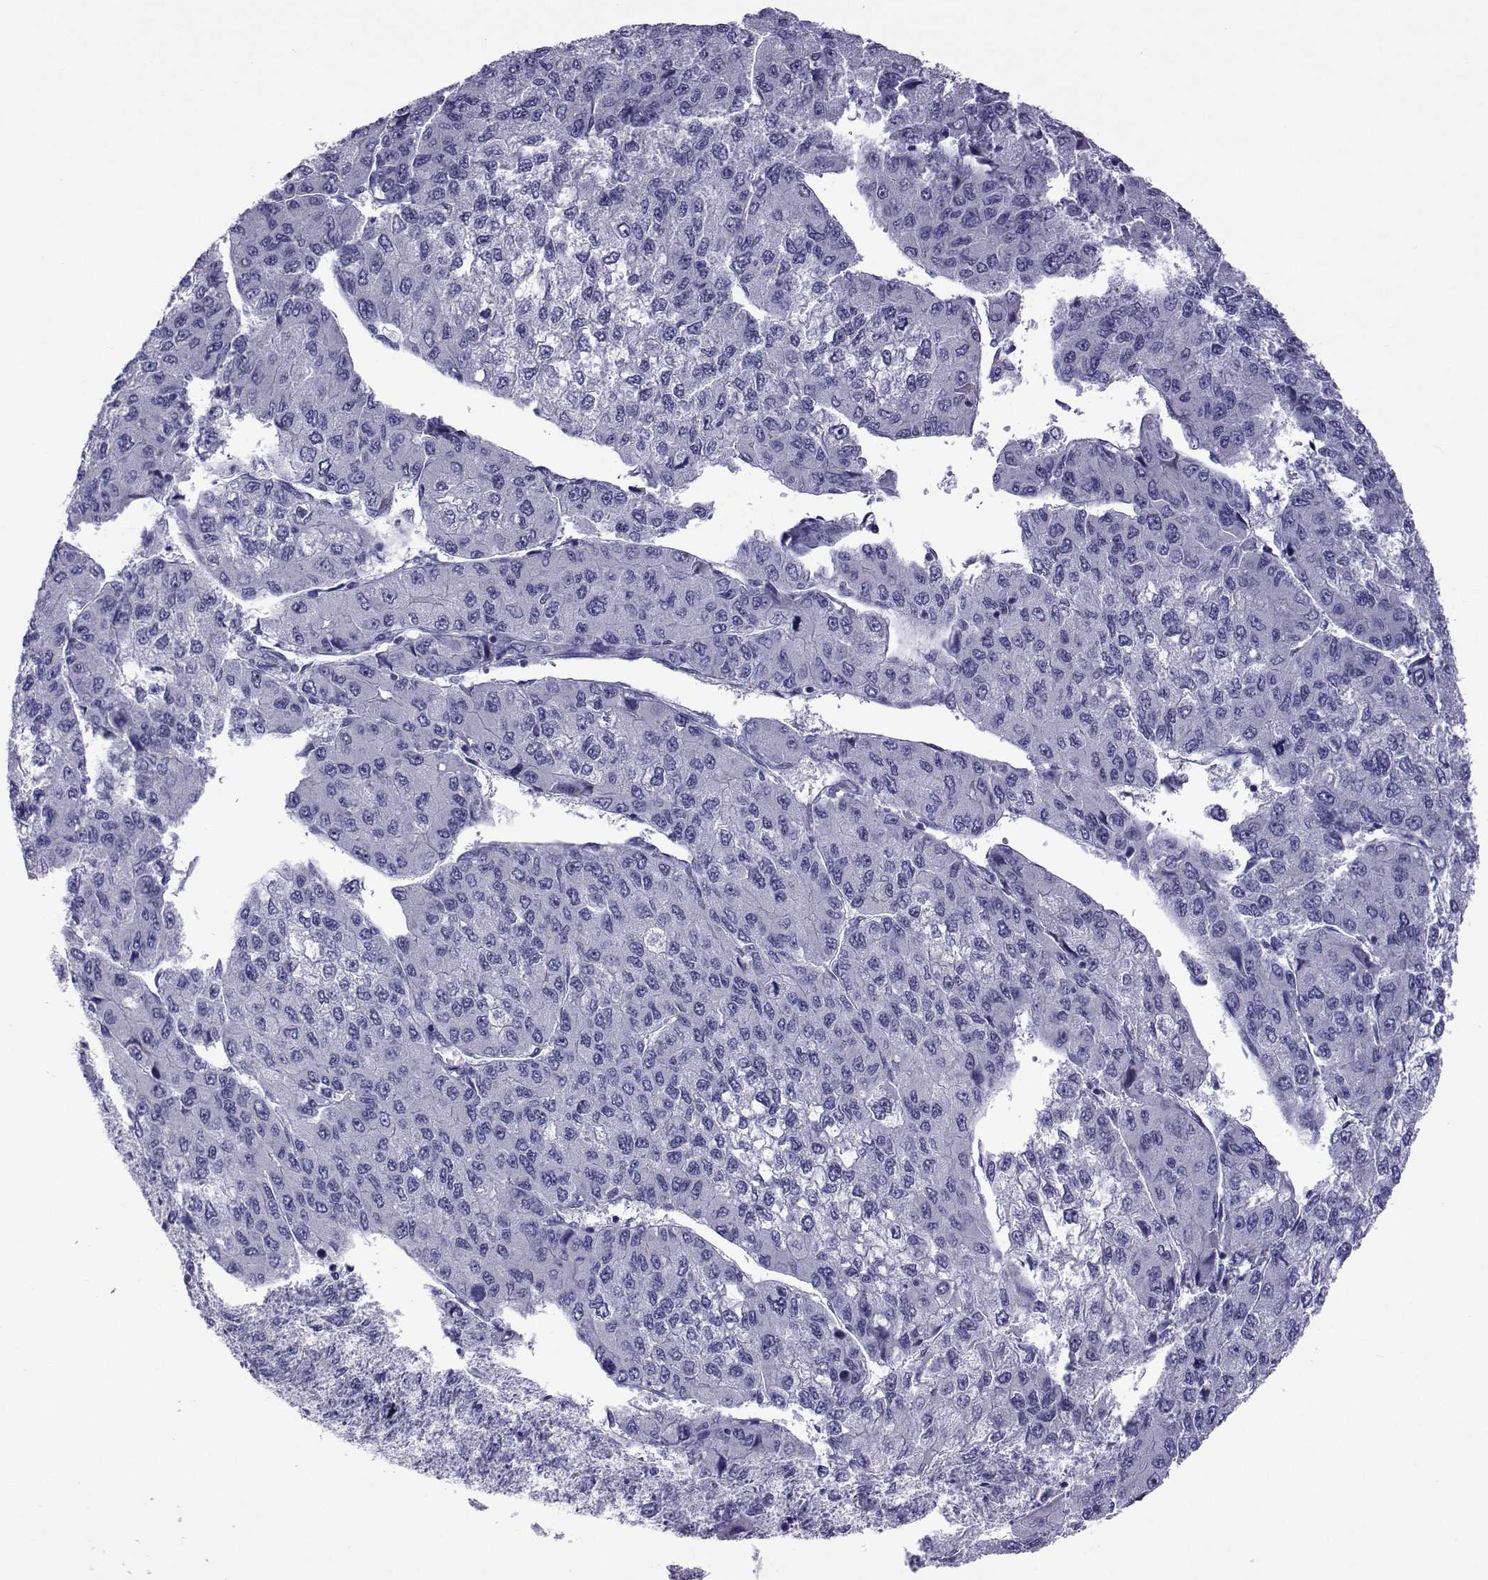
{"staining": {"intensity": "negative", "quantity": "none", "location": "none"}, "tissue": "liver cancer", "cell_type": "Tumor cells", "image_type": "cancer", "snomed": [{"axis": "morphology", "description": "Carcinoma, Hepatocellular, NOS"}, {"axis": "topography", "description": "Liver"}], "caption": "Liver cancer was stained to show a protein in brown. There is no significant staining in tumor cells. (Stains: DAB (3,3'-diaminobenzidine) immunohistochemistry (IHC) with hematoxylin counter stain, Microscopy: brightfield microscopy at high magnification).", "gene": "COL22A1", "patient": {"sex": "female", "age": 66}}